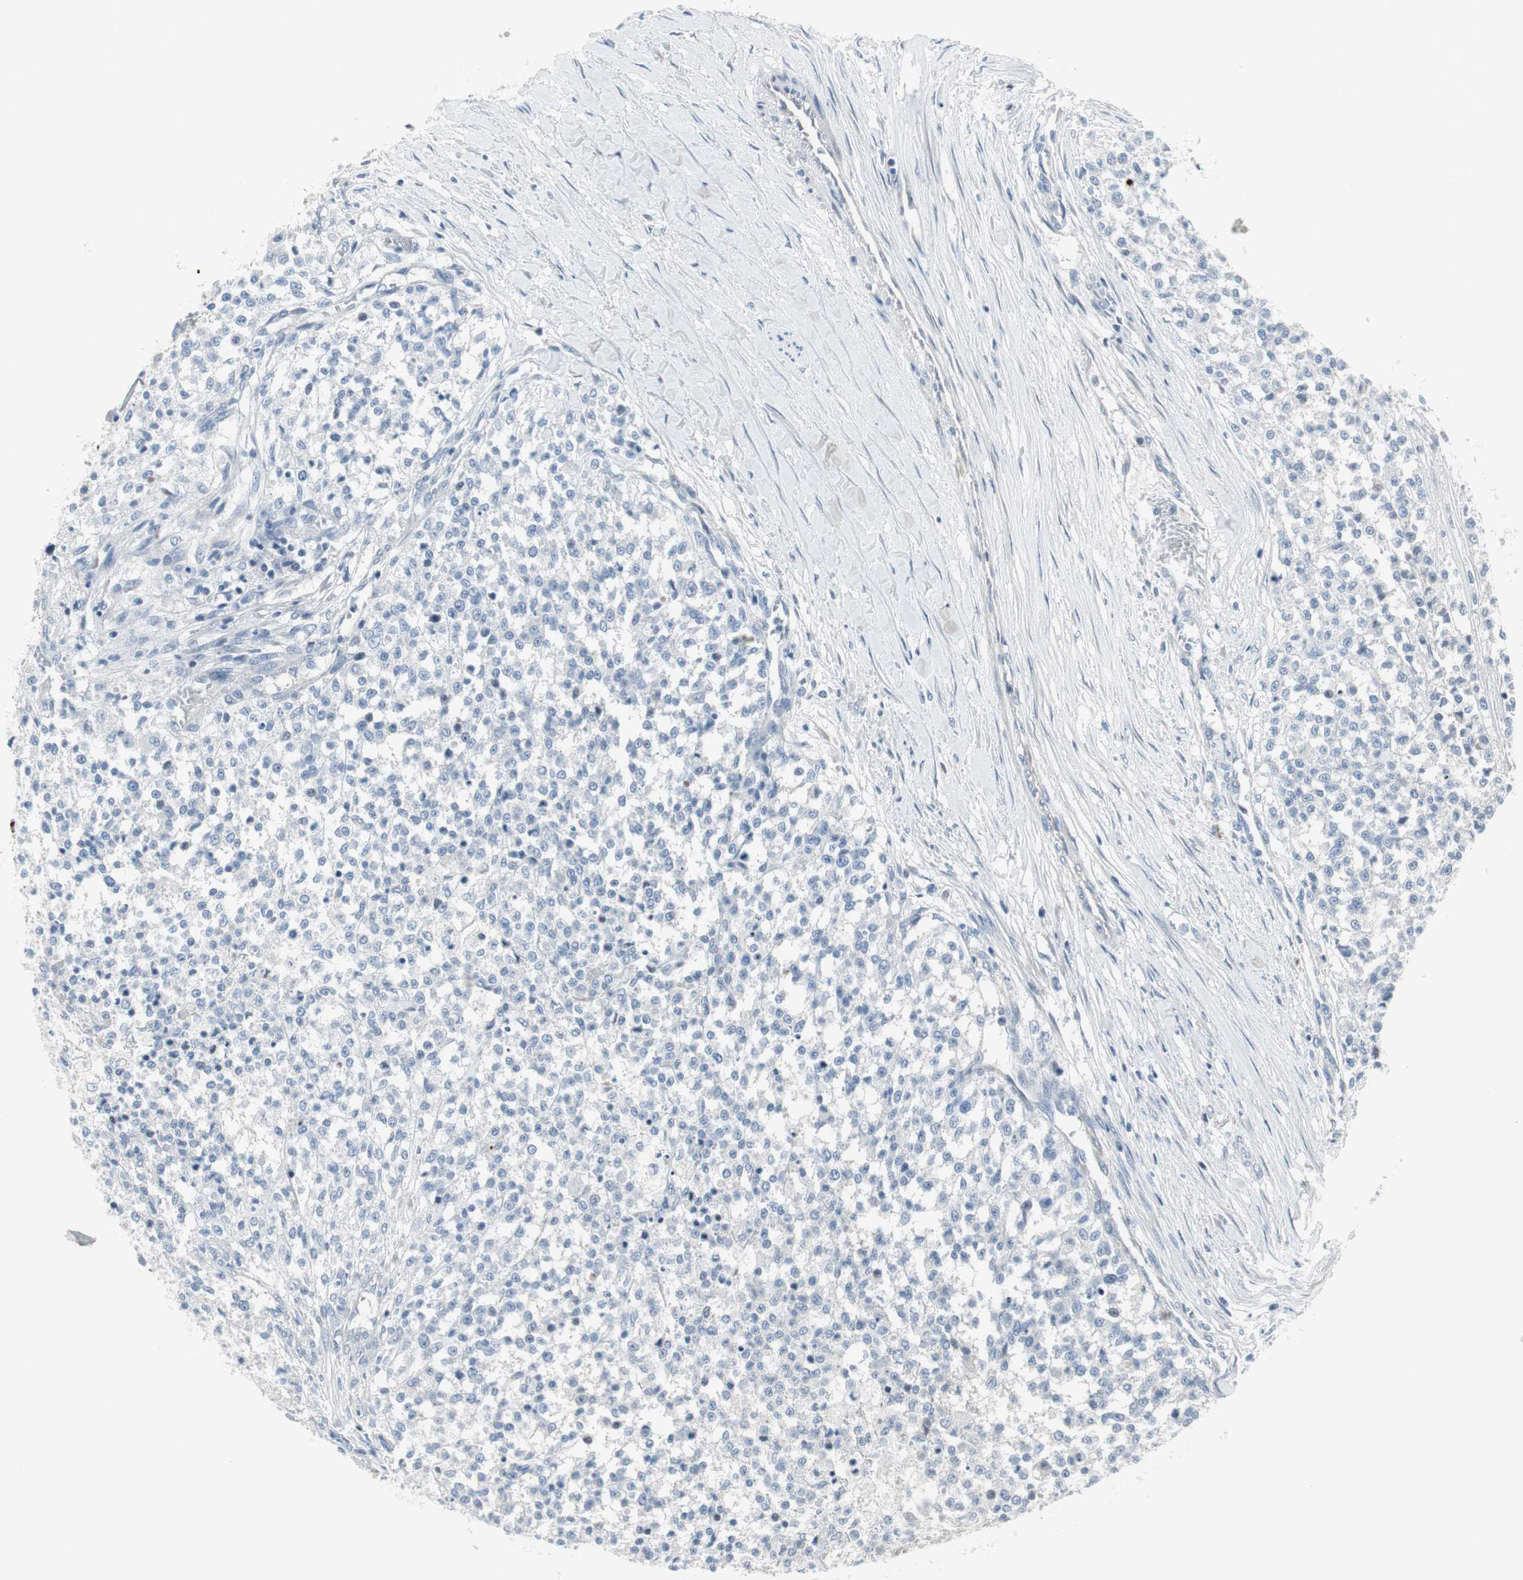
{"staining": {"intensity": "negative", "quantity": "none", "location": "none"}, "tissue": "testis cancer", "cell_type": "Tumor cells", "image_type": "cancer", "snomed": [{"axis": "morphology", "description": "Seminoma, NOS"}, {"axis": "topography", "description": "Testis"}], "caption": "Tumor cells show no significant expression in seminoma (testis).", "gene": "PIGR", "patient": {"sex": "male", "age": 59}}